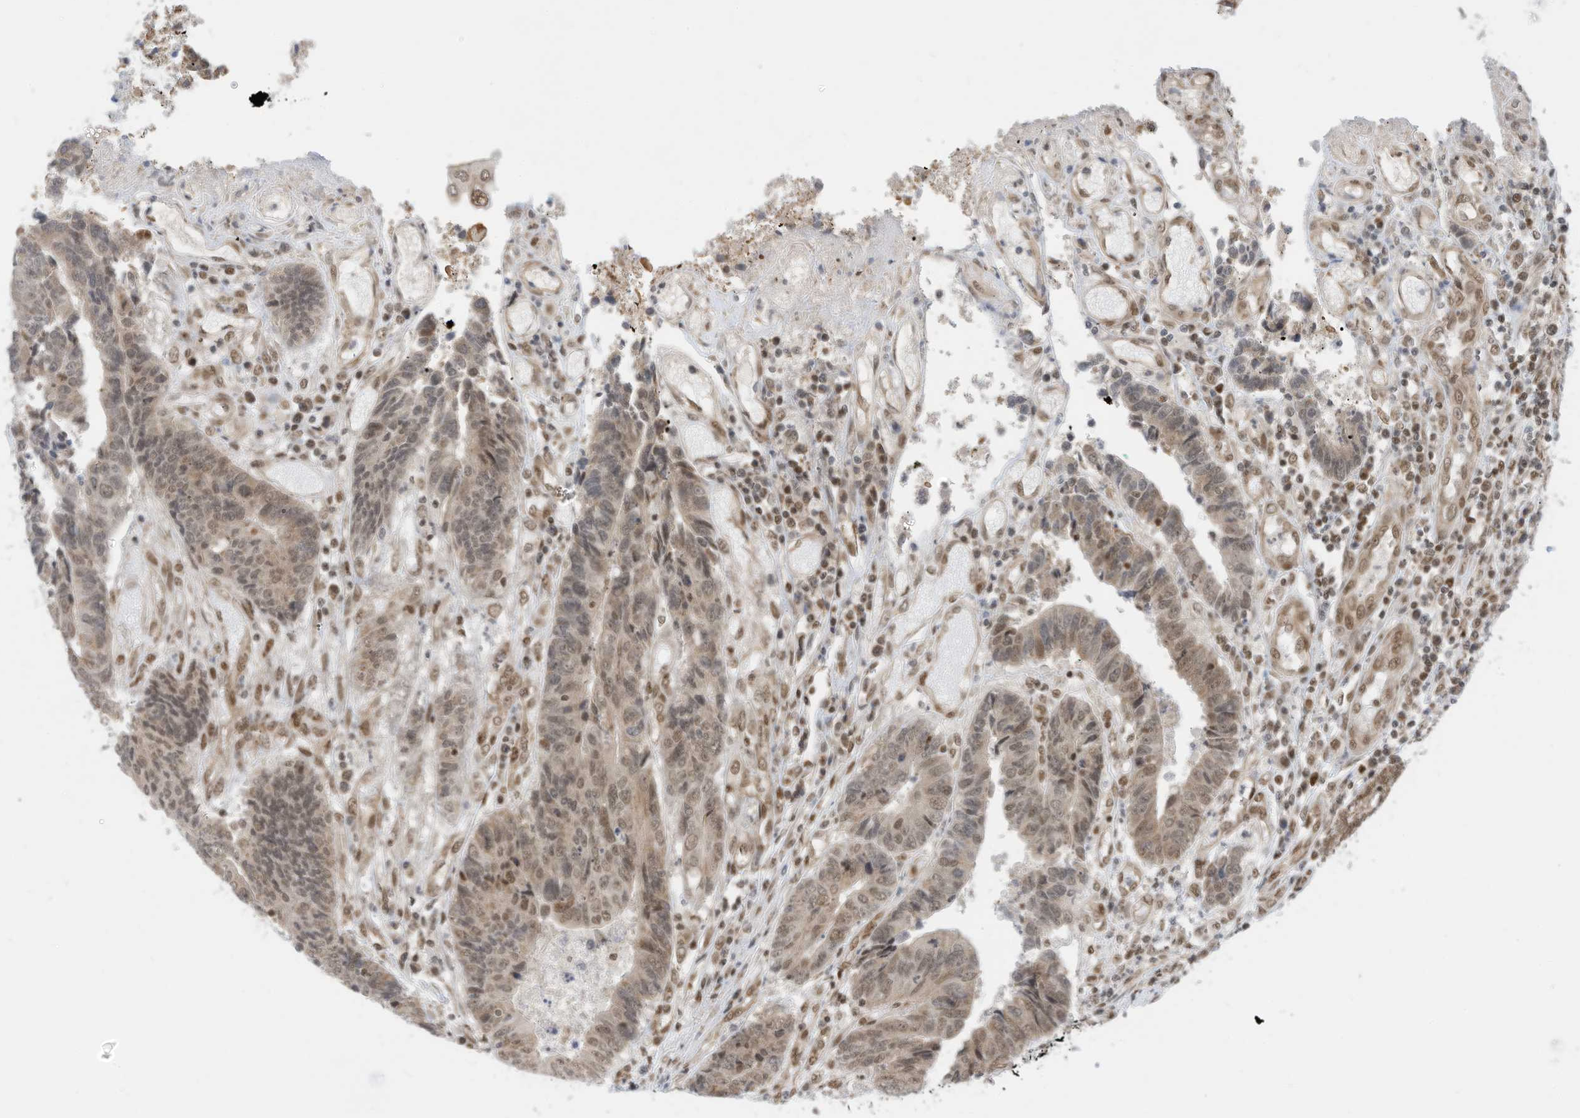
{"staining": {"intensity": "weak", "quantity": "<25%", "location": "cytoplasmic/membranous,nuclear"}, "tissue": "colorectal cancer", "cell_type": "Tumor cells", "image_type": "cancer", "snomed": [{"axis": "morphology", "description": "Adenocarcinoma, NOS"}, {"axis": "topography", "description": "Rectum"}], "caption": "Tumor cells show no significant protein expression in colorectal cancer (adenocarcinoma).", "gene": "AURKAIP1", "patient": {"sex": "male", "age": 84}}